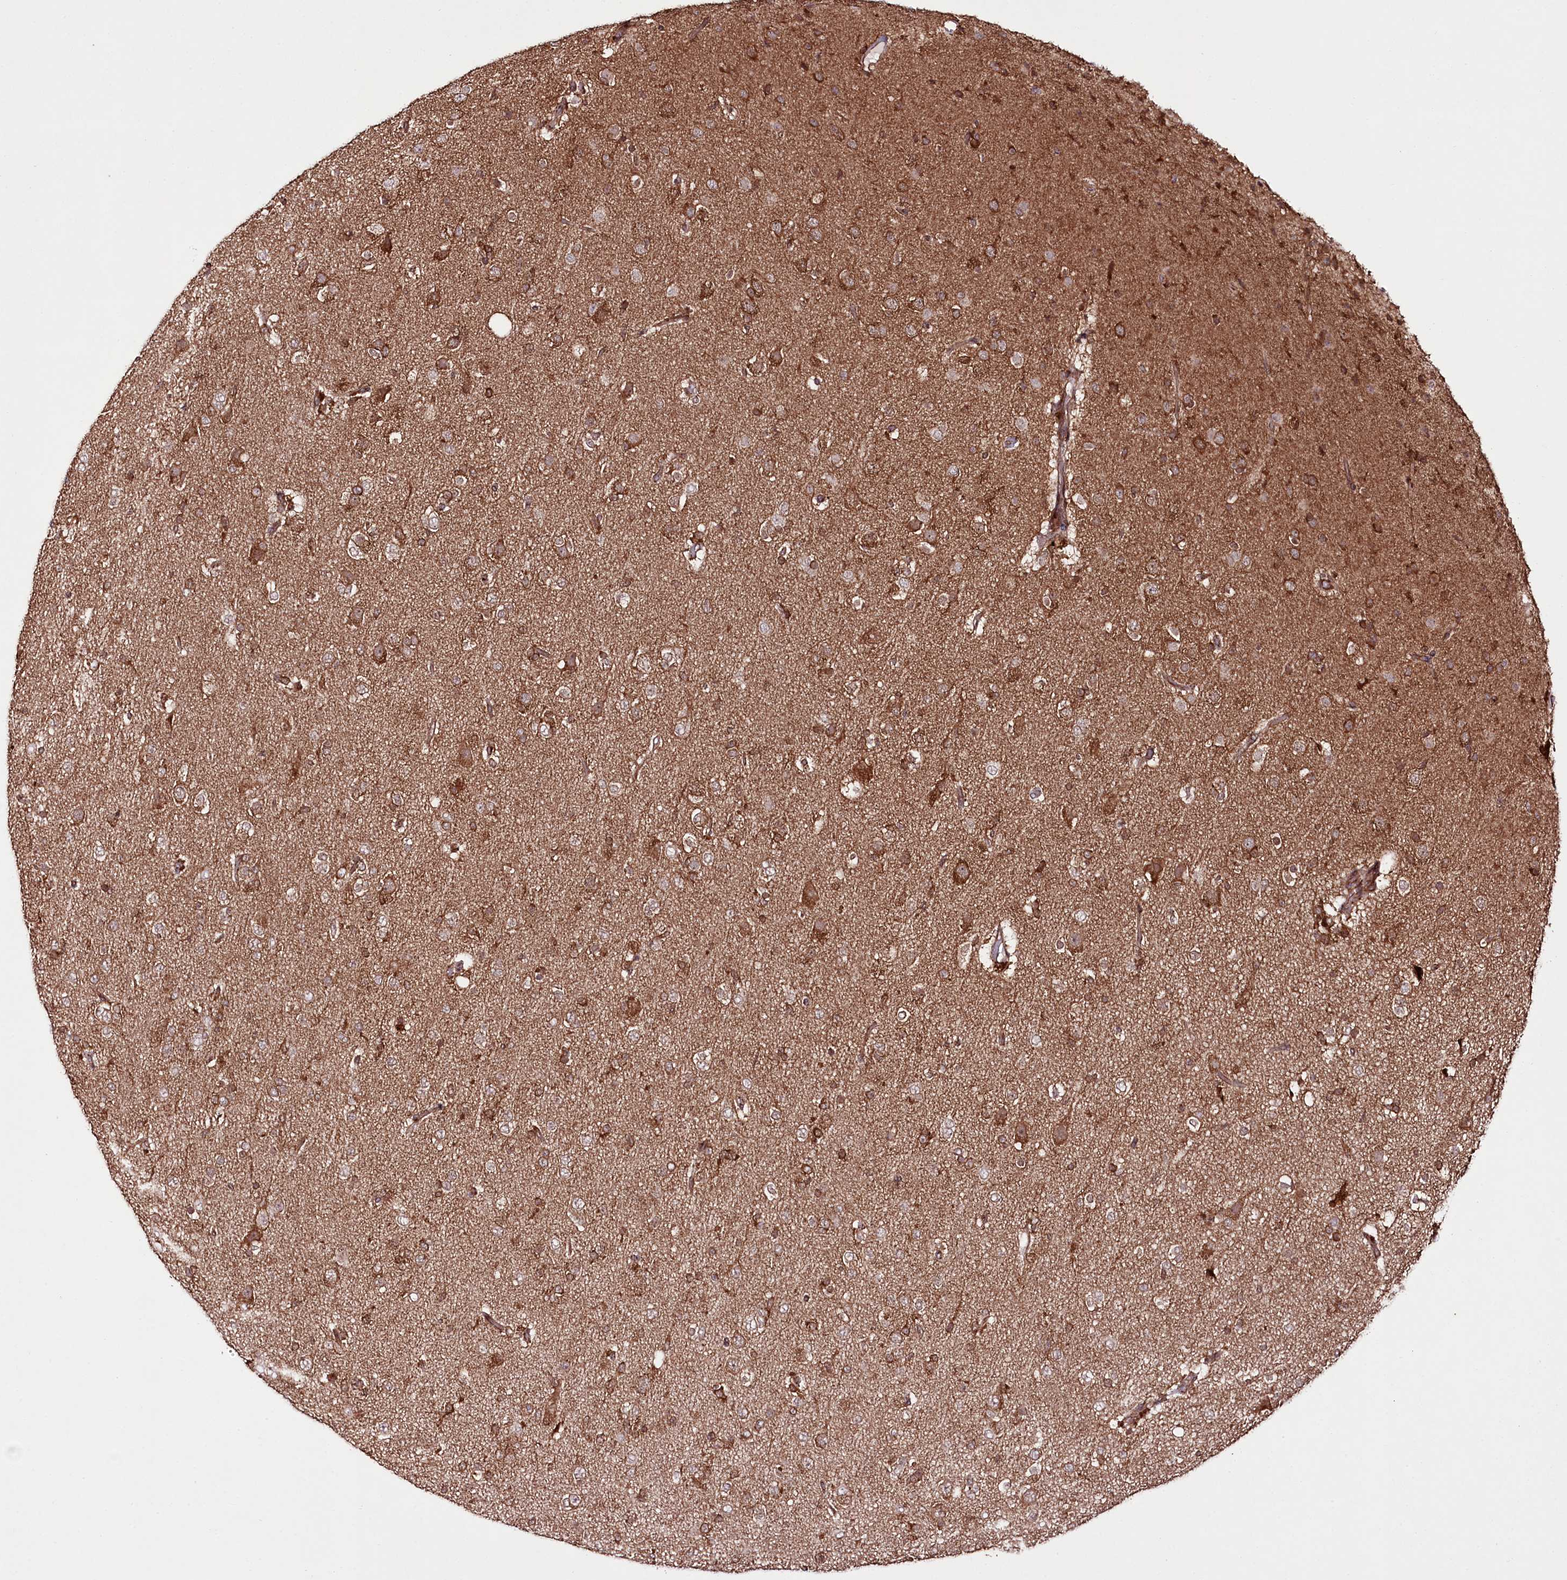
{"staining": {"intensity": "moderate", "quantity": ">75%", "location": "cytoplasmic/membranous"}, "tissue": "glioma", "cell_type": "Tumor cells", "image_type": "cancer", "snomed": [{"axis": "morphology", "description": "Glioma, malignant, Low grade"}, {"axis": "topography", "description": "Brain"}], "caption": "Moderate cytoplasmic/membranous positivity is appreciated in about >75% of tumor cells in malignant glioma (low-grade).", "gene": "DHX29", "patient": {"sex": "male", "age": 65}}